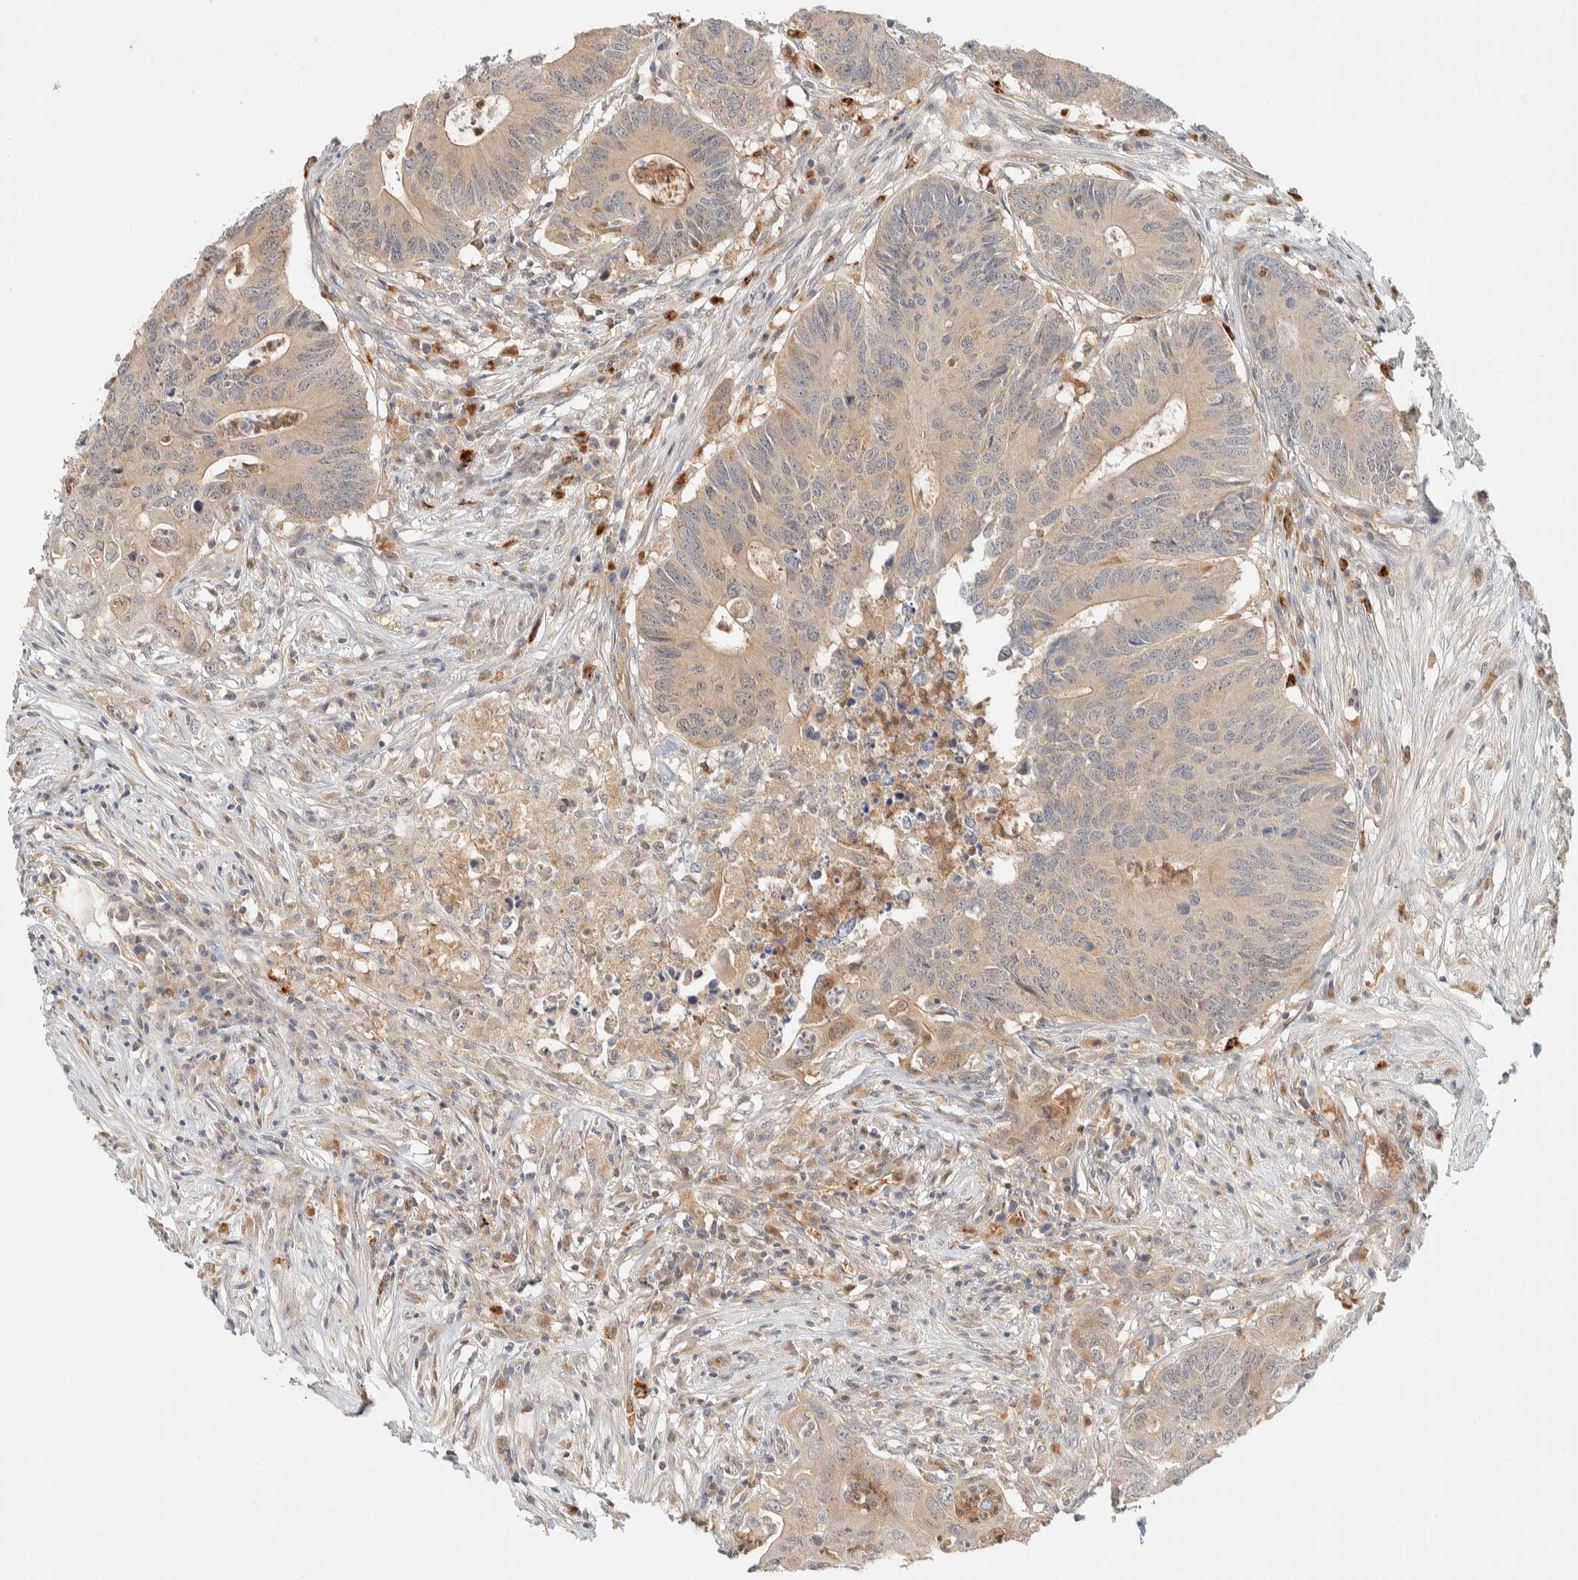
{"staining": {"intensity": "weak", "quantity": ">75%", "location": "cytoplasmic/membranous"}, "tissue": "colorectal cancer", "cell_type": "Tumor cells", "image_type": "cancer", "snomed": [{"axis": "morphology", "description": "Adenocarcinoma, NOS"}, {"axis": "topography", "description": "Colon"}], "caption": "IHC of adenocarcinoma (colorectal) reveals low levels of weak cytoplasmic/membranous staining in approximately >75% of tumor cells.", "gene": "GCLM", "patient": {"sex": "male", "age": 71}}